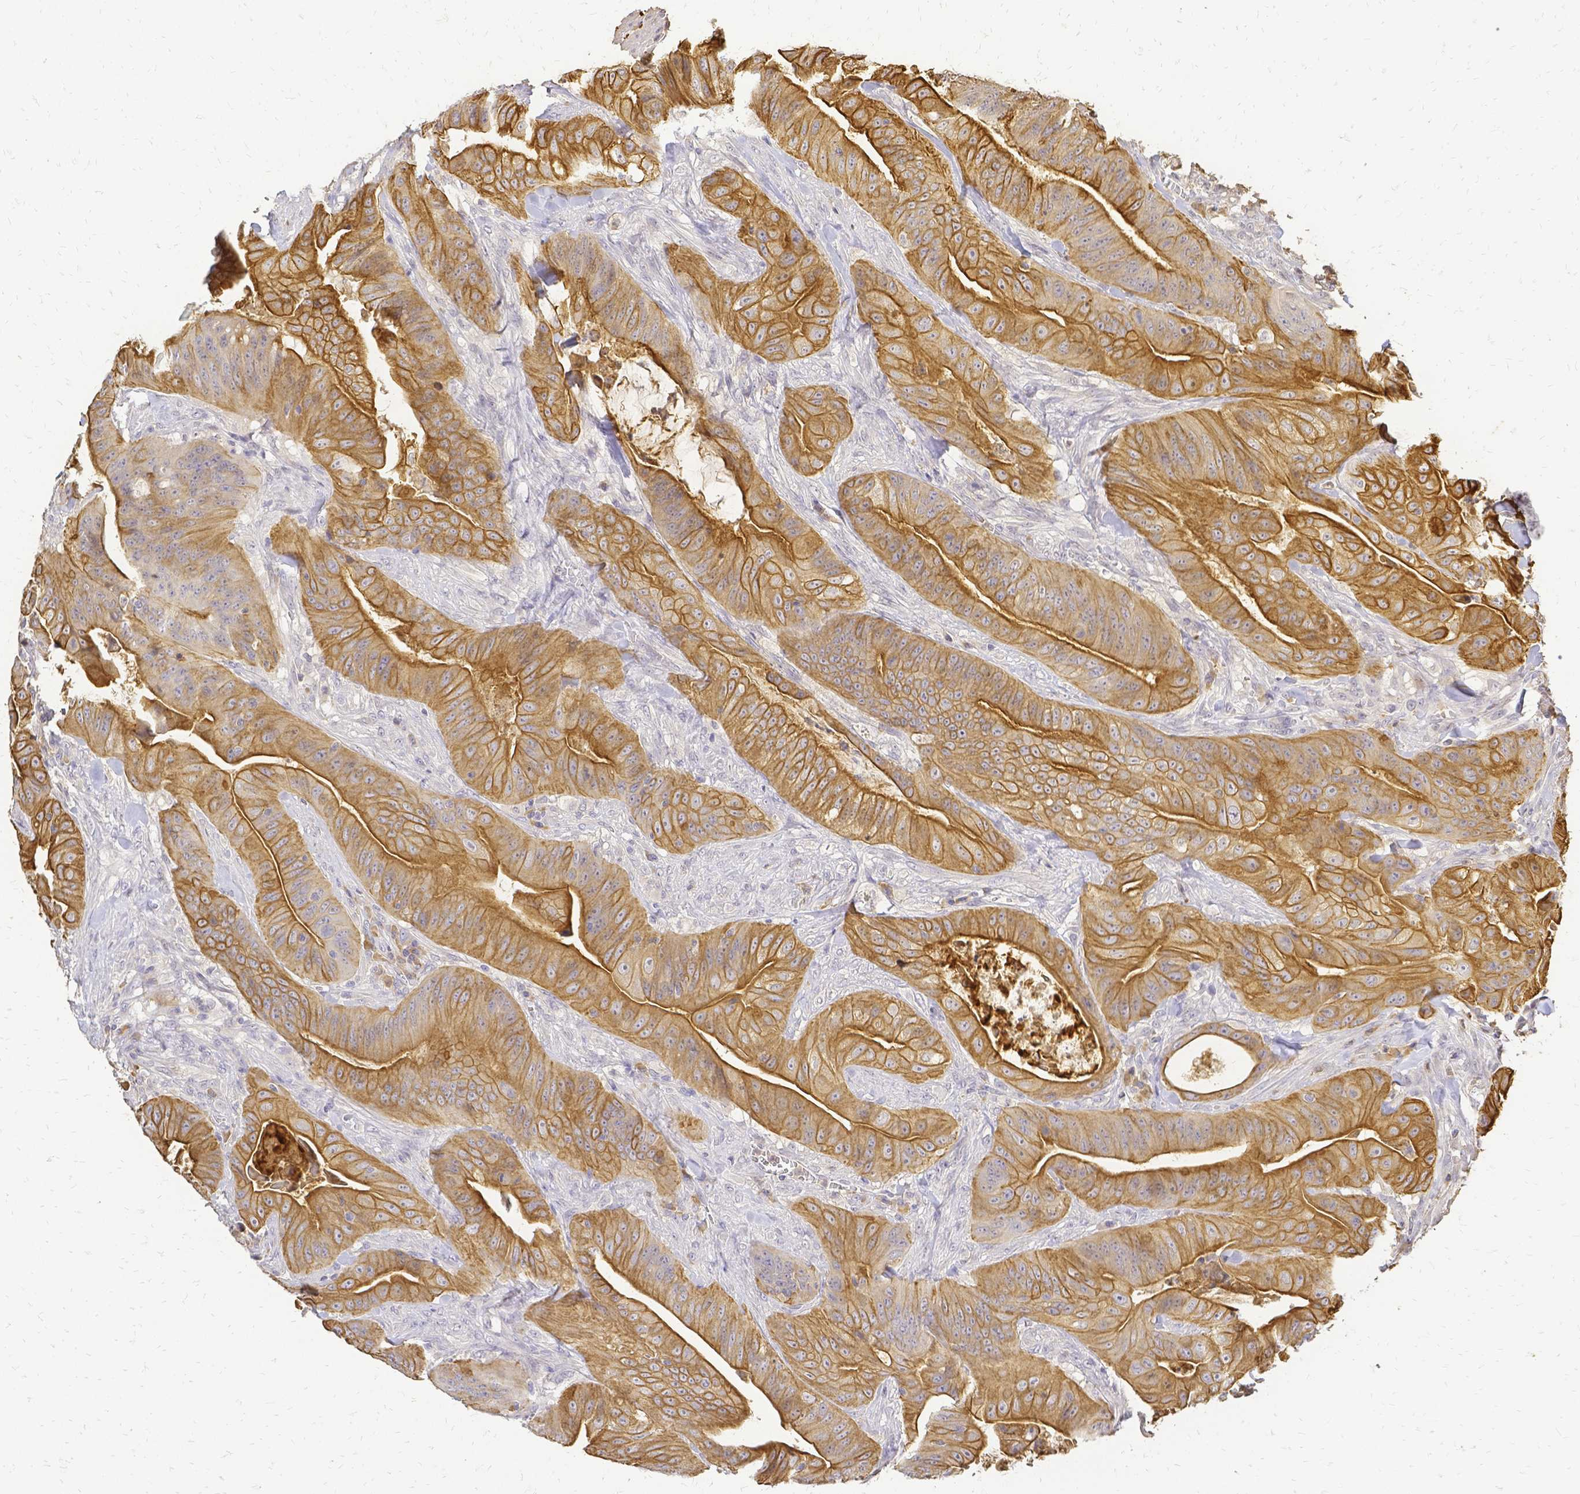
{"staining": {"intensity": "moderate", "quantity": ">75%", "location": "cytoplasmic/membranous"}, "tissue": "colorectal cancer", "cell_type": "Tumor cells", "image_type": "cancer", "snomed": [{"axis": "morphology", "description": "Adenocarcinoma, NOS"}, {"axis": "topography", "description": "Colon"}], "caption": "Brown immunohistochemical staining in colorectal adenocarcinoma reveals moderate cytoplasmic/membranous expression in approximately >75% of tumor cells. The staining was performed using DAB to visualize the protein expression in brown, while the nuclei were stained in blue with hematoxylin (Magnification: 20x).", "gene": "CIB1", "patient": {"sex": "male", "age": 33}}